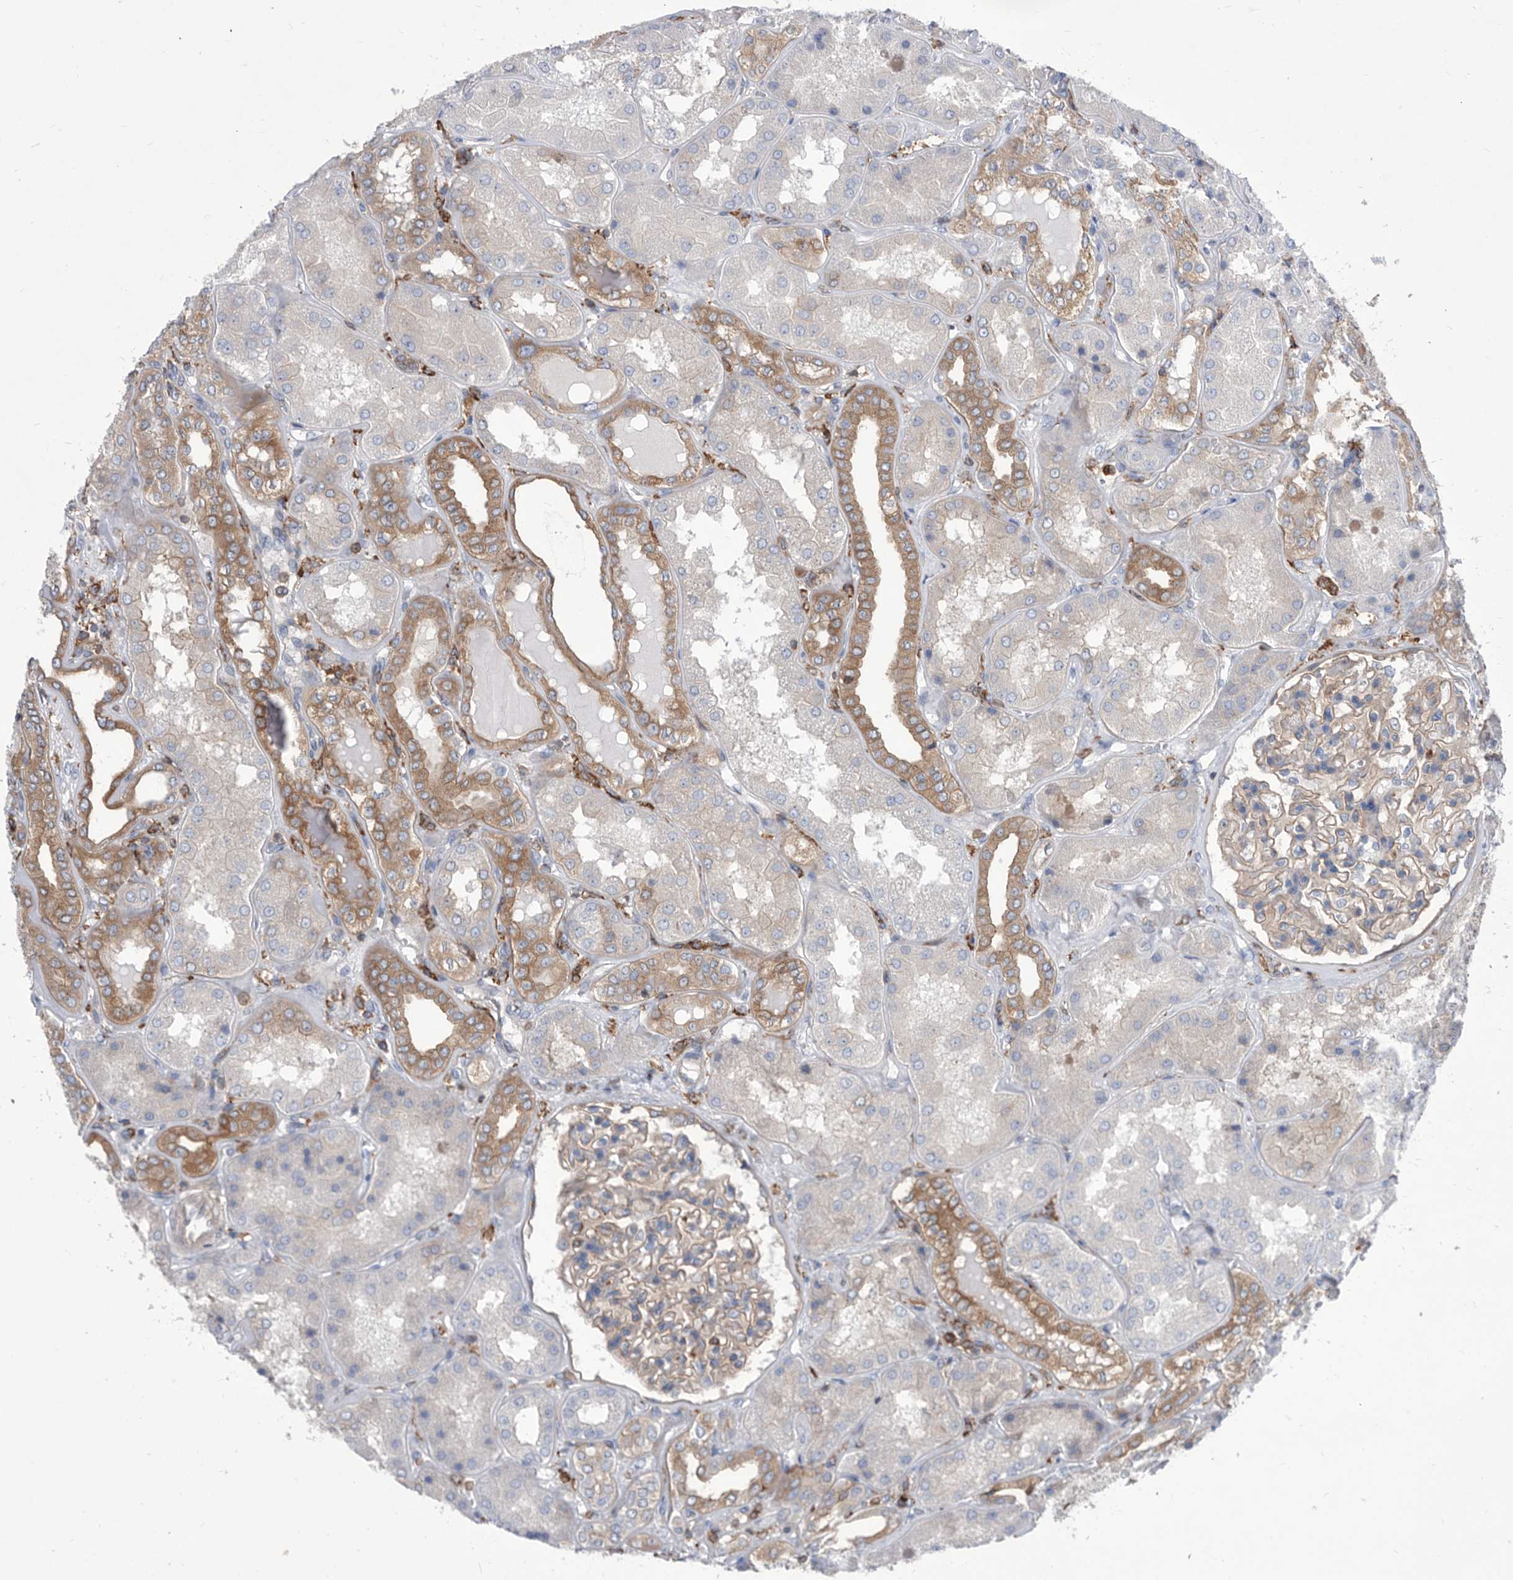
{"staining": {"intensity": "weak", "quantity": "25%-75%", "location": "cytoplasmic/membranous"}, "tissue": "kidney", "cell_type": "Cells in glomeruli", "image_type": "normal", "snomed": [{"axis": "morphology", "description": "Normal tissue, NOS"}, {"axis": "topography", "description": "Kidney"}], "caption": "Kidney stained with DAB (3,3'-diaminobenzidine) immunohistochemistry exhibits low levels of weak cytoplasmic/membranous expression in about 25%-75% of cells in glomeruli.", "gene": "SMG7", "patient": {"sex": "female", "age": 56}}